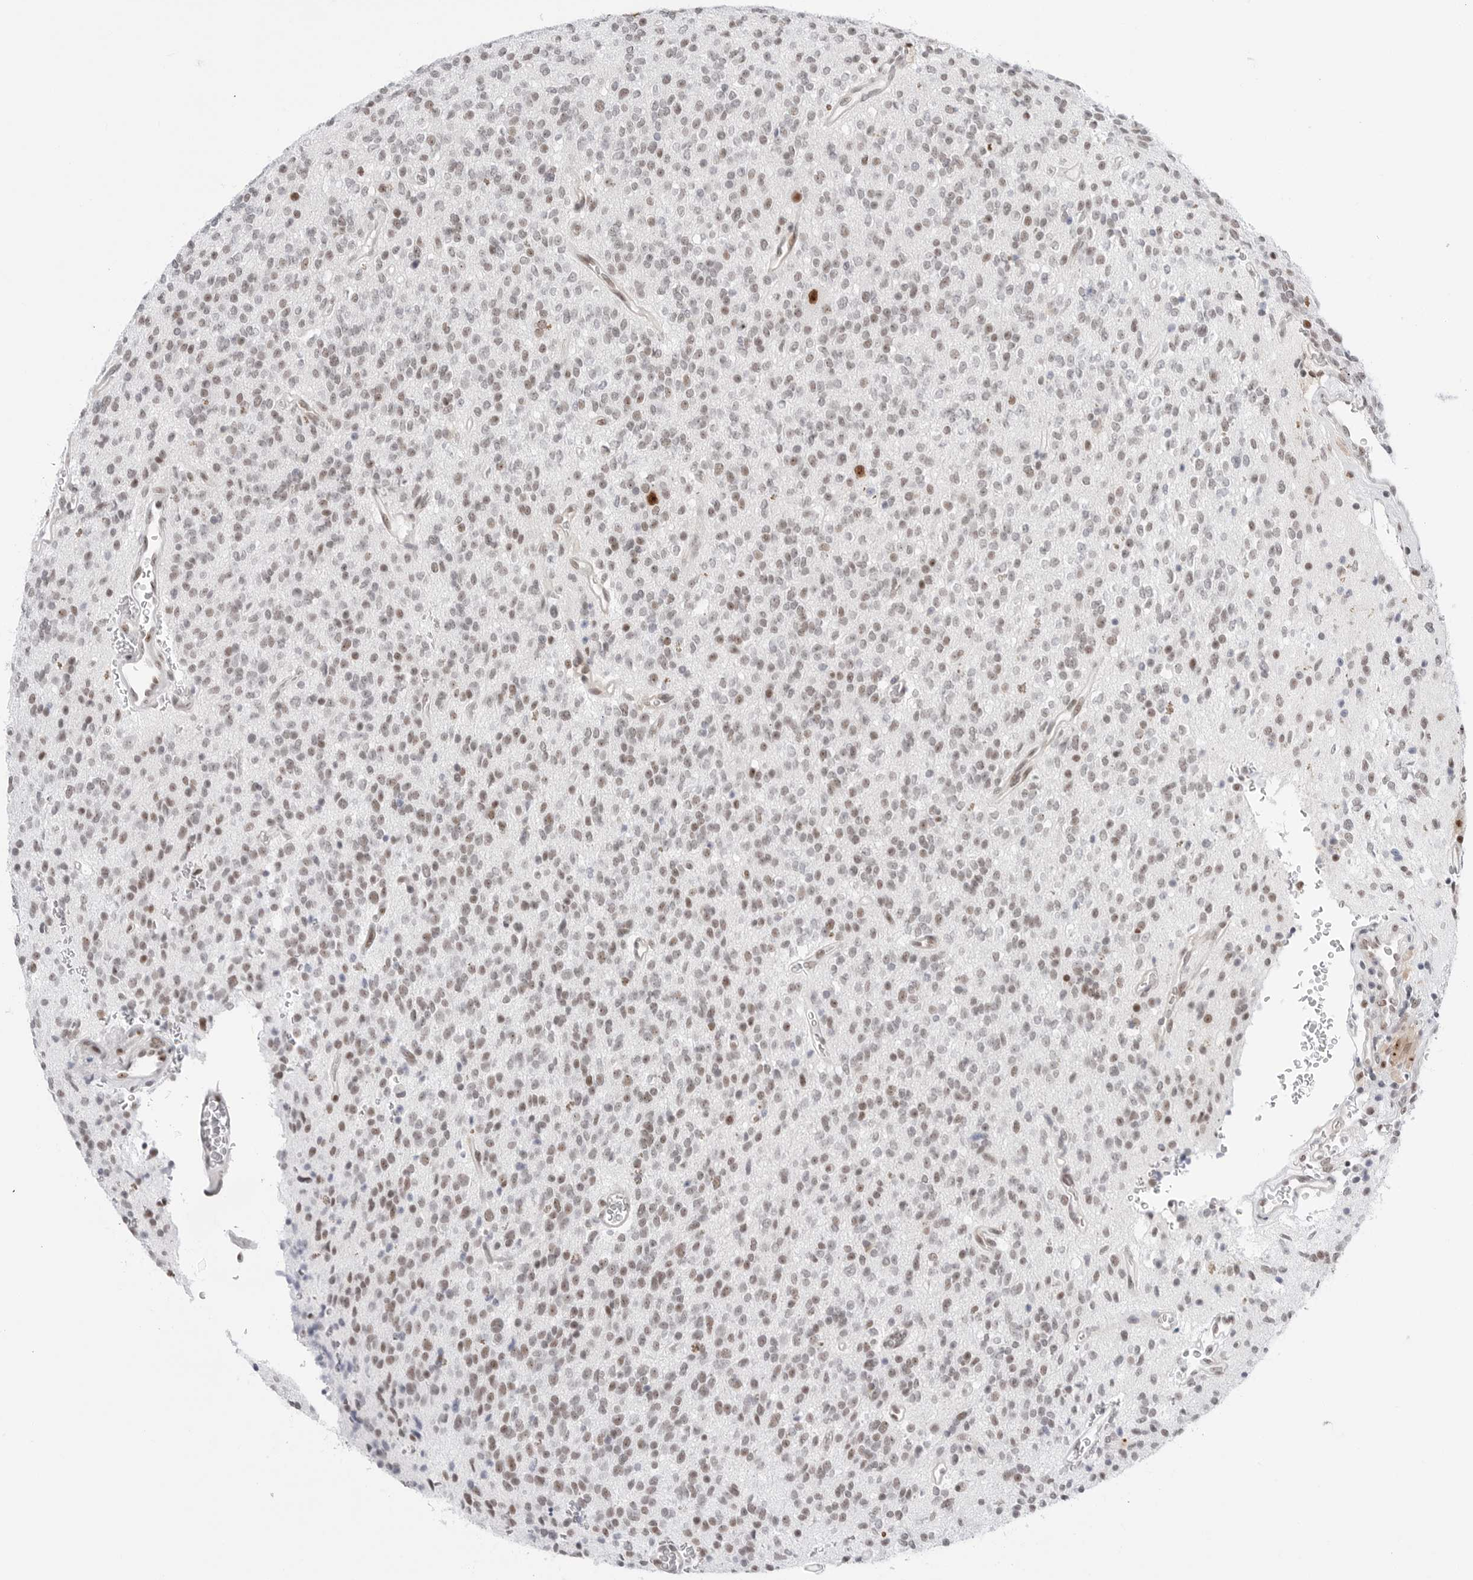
{"staining": {"intensity": "weak", "quantity": "25%-75%", "location": "nuclear"}, "tissue": "glioma", "cell_type": "Tumor cells", "image_type": "cancer", "snomed": [{"axis": "morphology", "description": "Glioma, malignant, High grade"}, {"axis": "topography", "description": "Brain"}], "caption": "Immunohistochemical staining of human malignant glioma (high-grade) shows low levels of weak nuclear staining in about 25%-75% of tumor cells. The staining is performed using DAB brown chromogen to label protein expression. The nuclei are counter-stained blue using hematoxylin.", "gene": "C1orf162", "patient": {"sex": "male", "age": 34}}